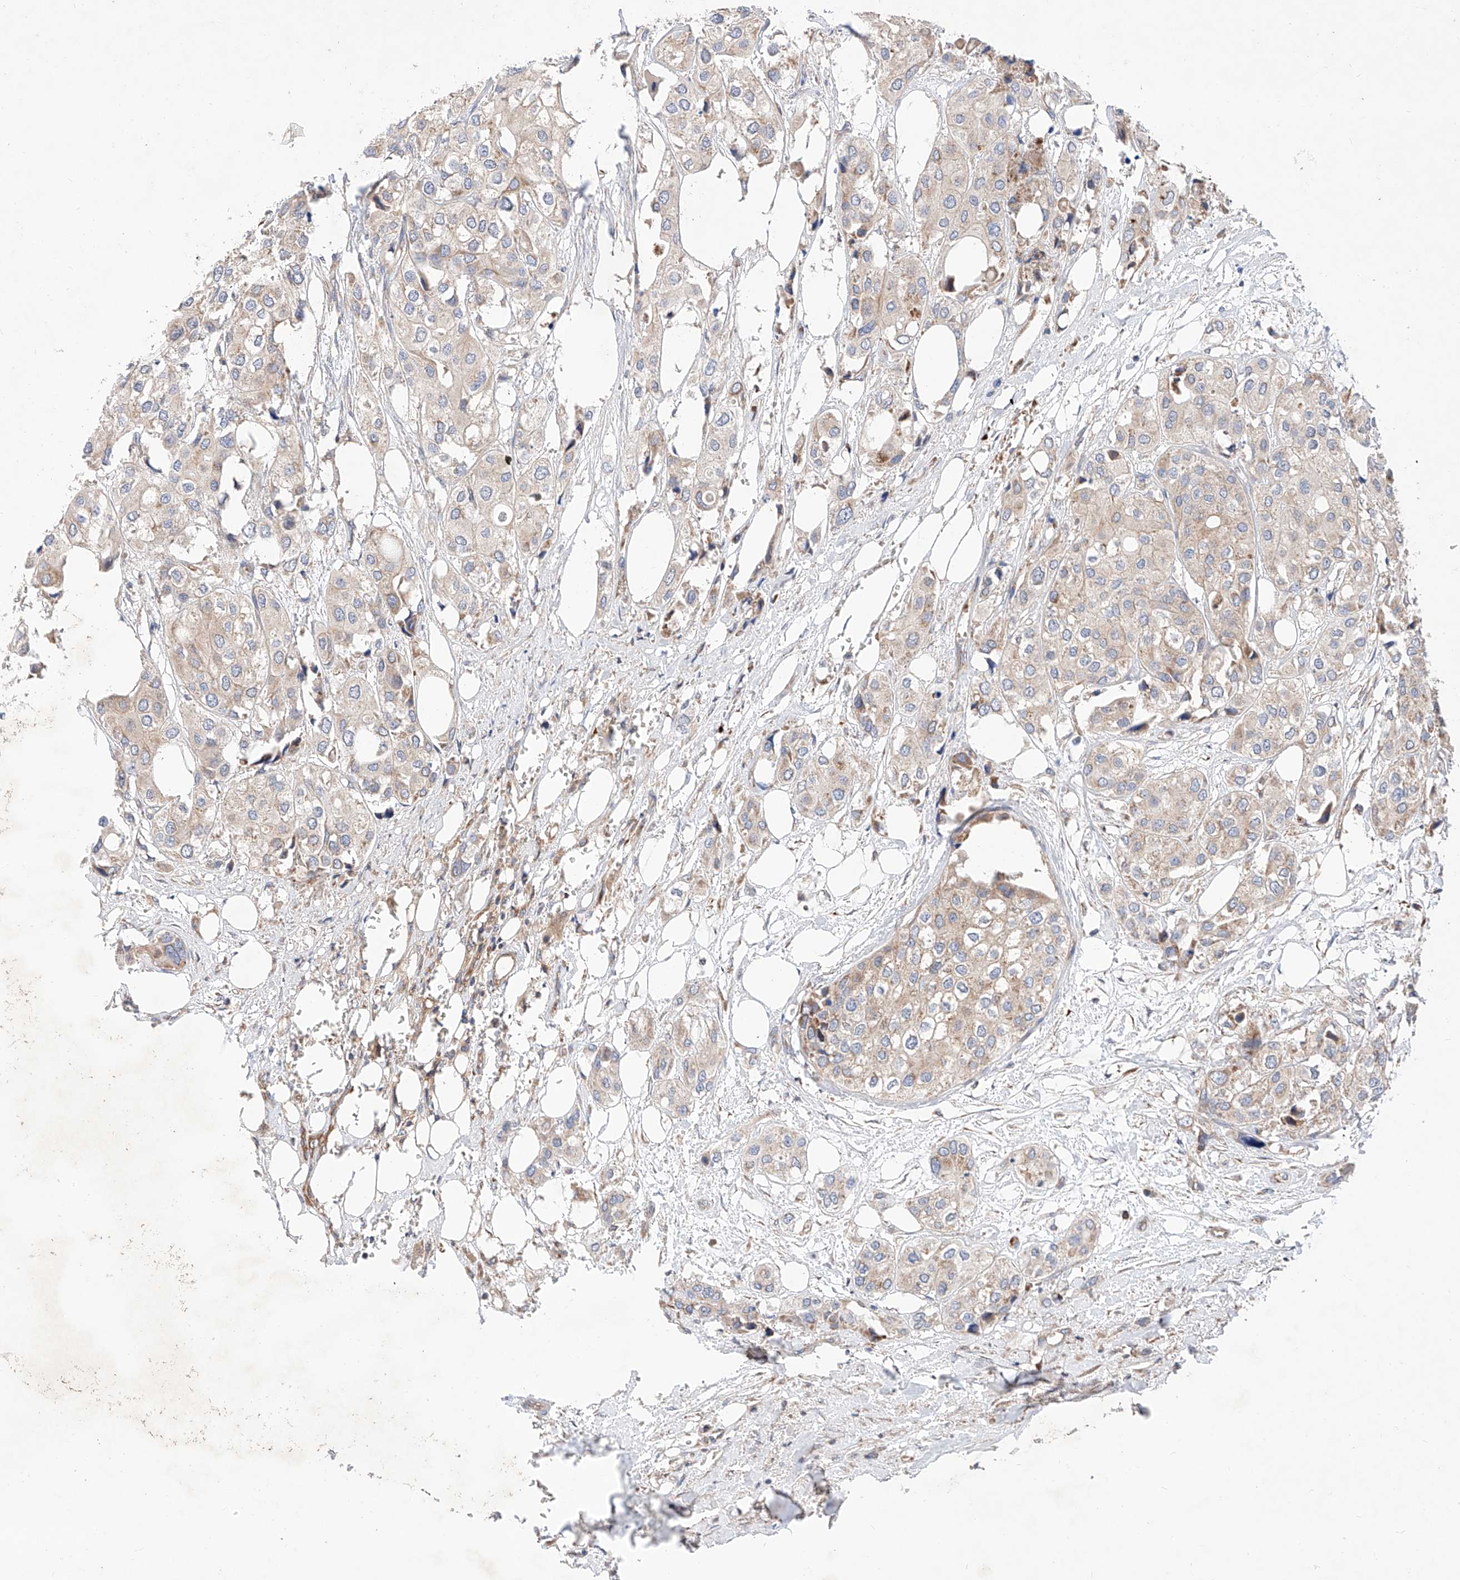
{"staining": {"intensity": "weak", "quantity": "<25%", "location": "cytoplasmic/membranous"}, "tissue": "urothelial cancer", "cell_type": "Tumor cells", "image_type": "cancer", "snomed": [{"axis": "morphology", "description": "Urothelial carcinoma, High grade"}, {"axis": "topography", "description": "Urinary bladder"}], "caption": "Immunohistochemical staining of human high-grade urothelial carcinoma exhibits no significant positivity in tumor cells.", "gene": "NR1D1", "patient": {"sex": "male", "age": 64}}